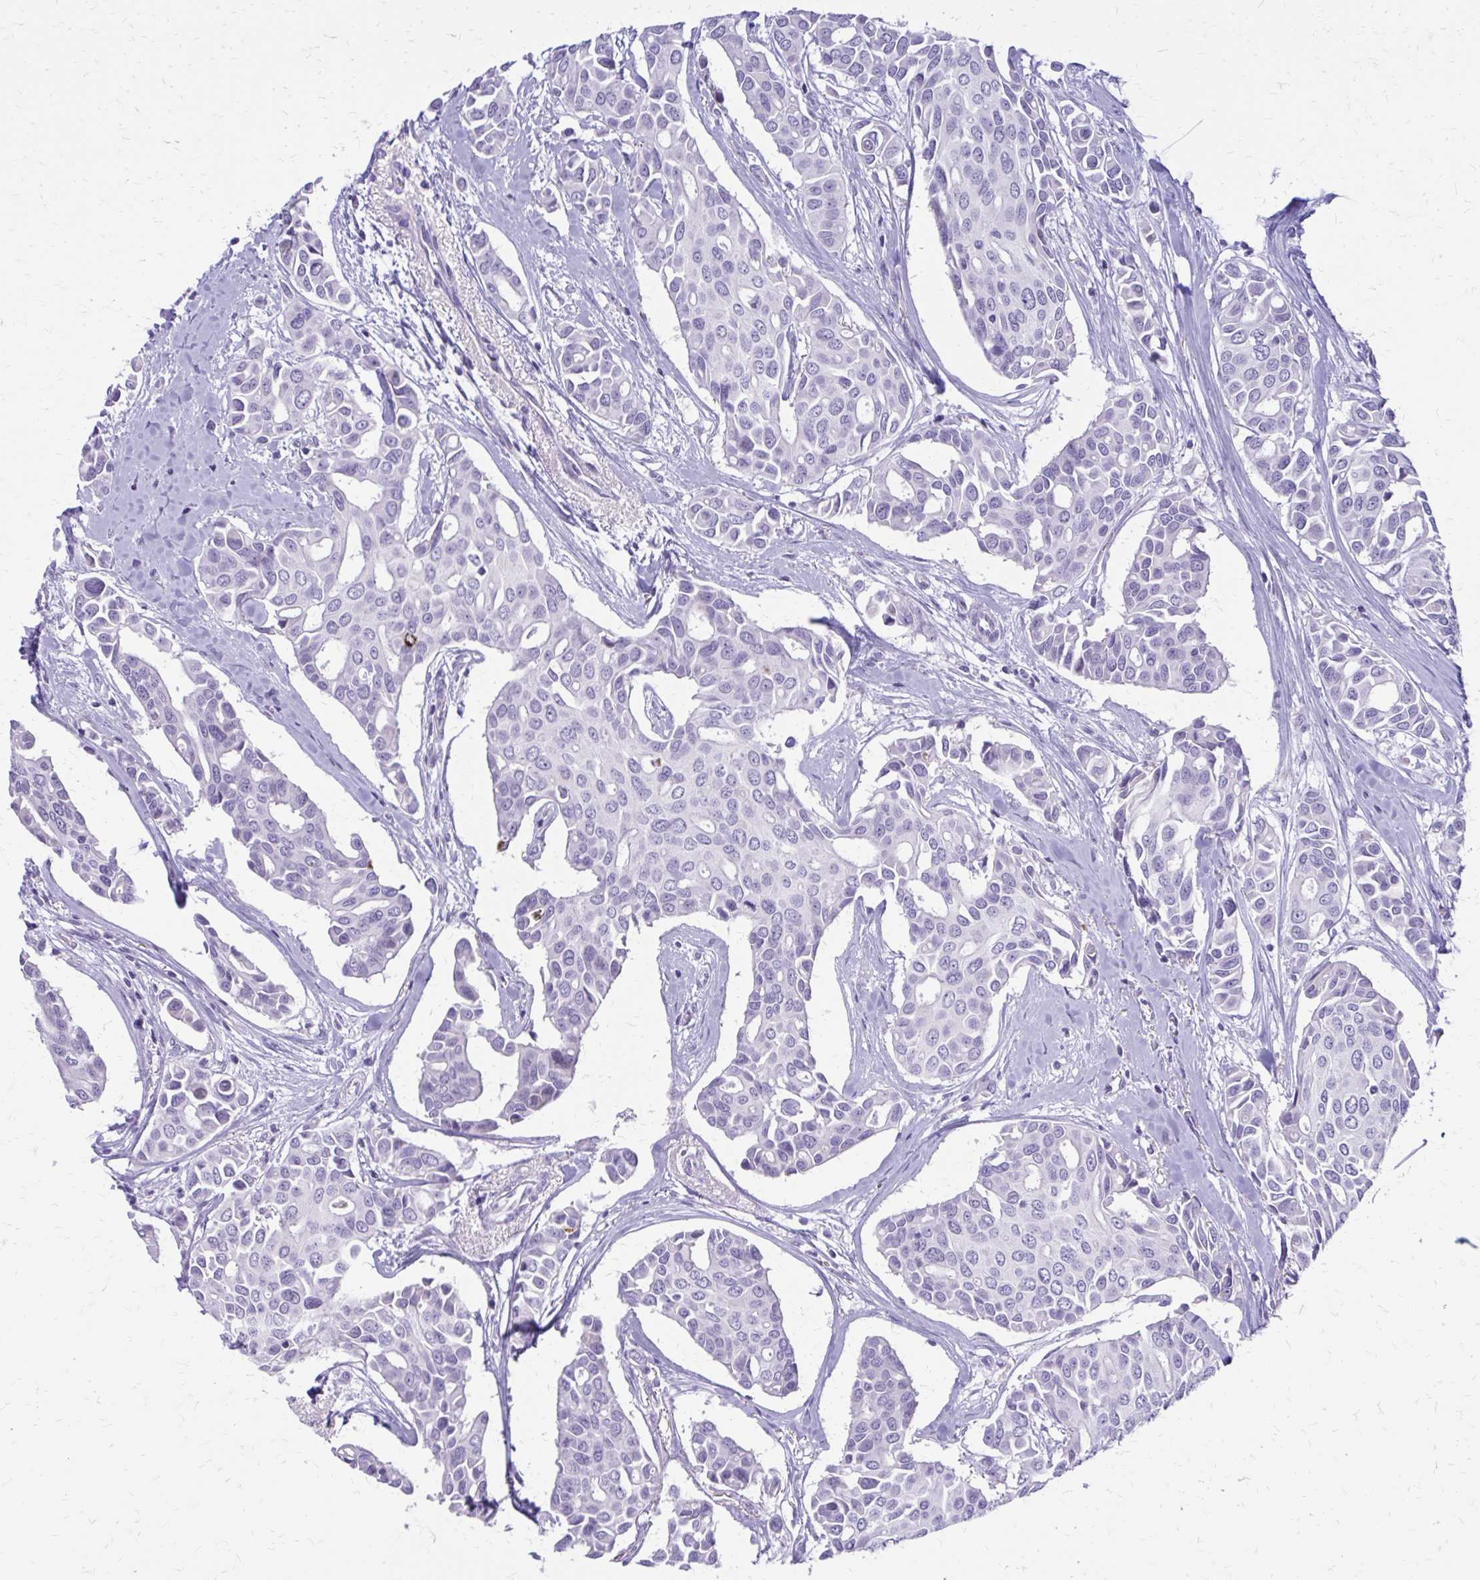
{"staining": {"intensity": "negative", "quantity": "none", "location": "none"}, "tissue": "breast cancer", "cell_type": "Tumor cells", "image_type": "cancer", "snomed": [{"axis": "morphology", "description": "Duct carcinoma"}, {"axis": "topography", "description": "Breast"}], "caption": "Immunohistochemistry histopathology image of breast cancer stained for a protein (brown), which shows no positivity in tumor cells. Nuclei are stained in blue.", "gene": "LCN15", "patient": {"sex": "female", "age": 54}}